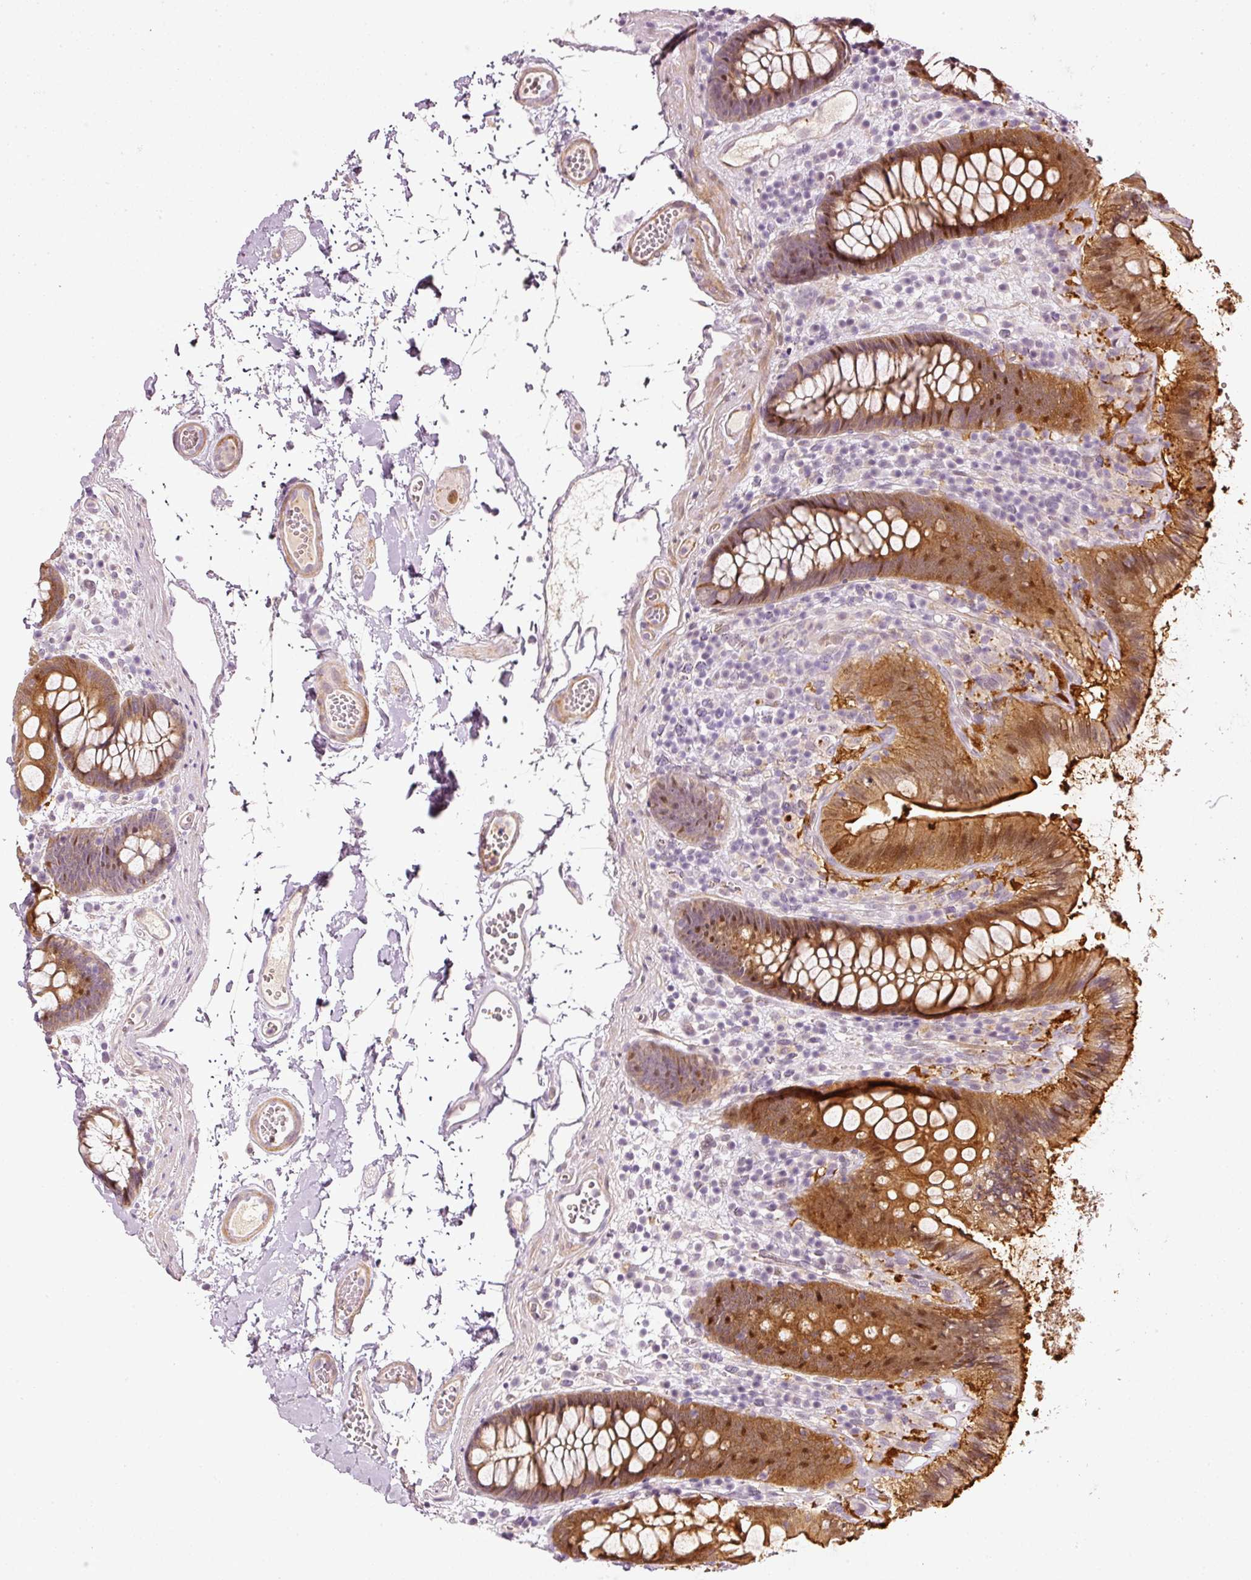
{"staining": {"intensity": "moderate", "quantity": "25%-75%", "location": "cytoplasmic/membranous"}, "tissue": "colon", "cell_type": "Endothelial cells", "image_type": "normal", "snomed": [{"axis": "morphology", "description": "Normal tissue, NOS"}, {"axis": "topography", "description": "Colon"}], "caption": "Immunohistochemistry (IHC) (DAB (3,3'-diaminobenzidine)) staining of normal human colon exhibits moderate cytoplasmic/membranous protein positivity in approximately 25%-75% of endothelial cells.", "gene": "TOGARAM1", "patient": {"sex": "male", "age": 84}}